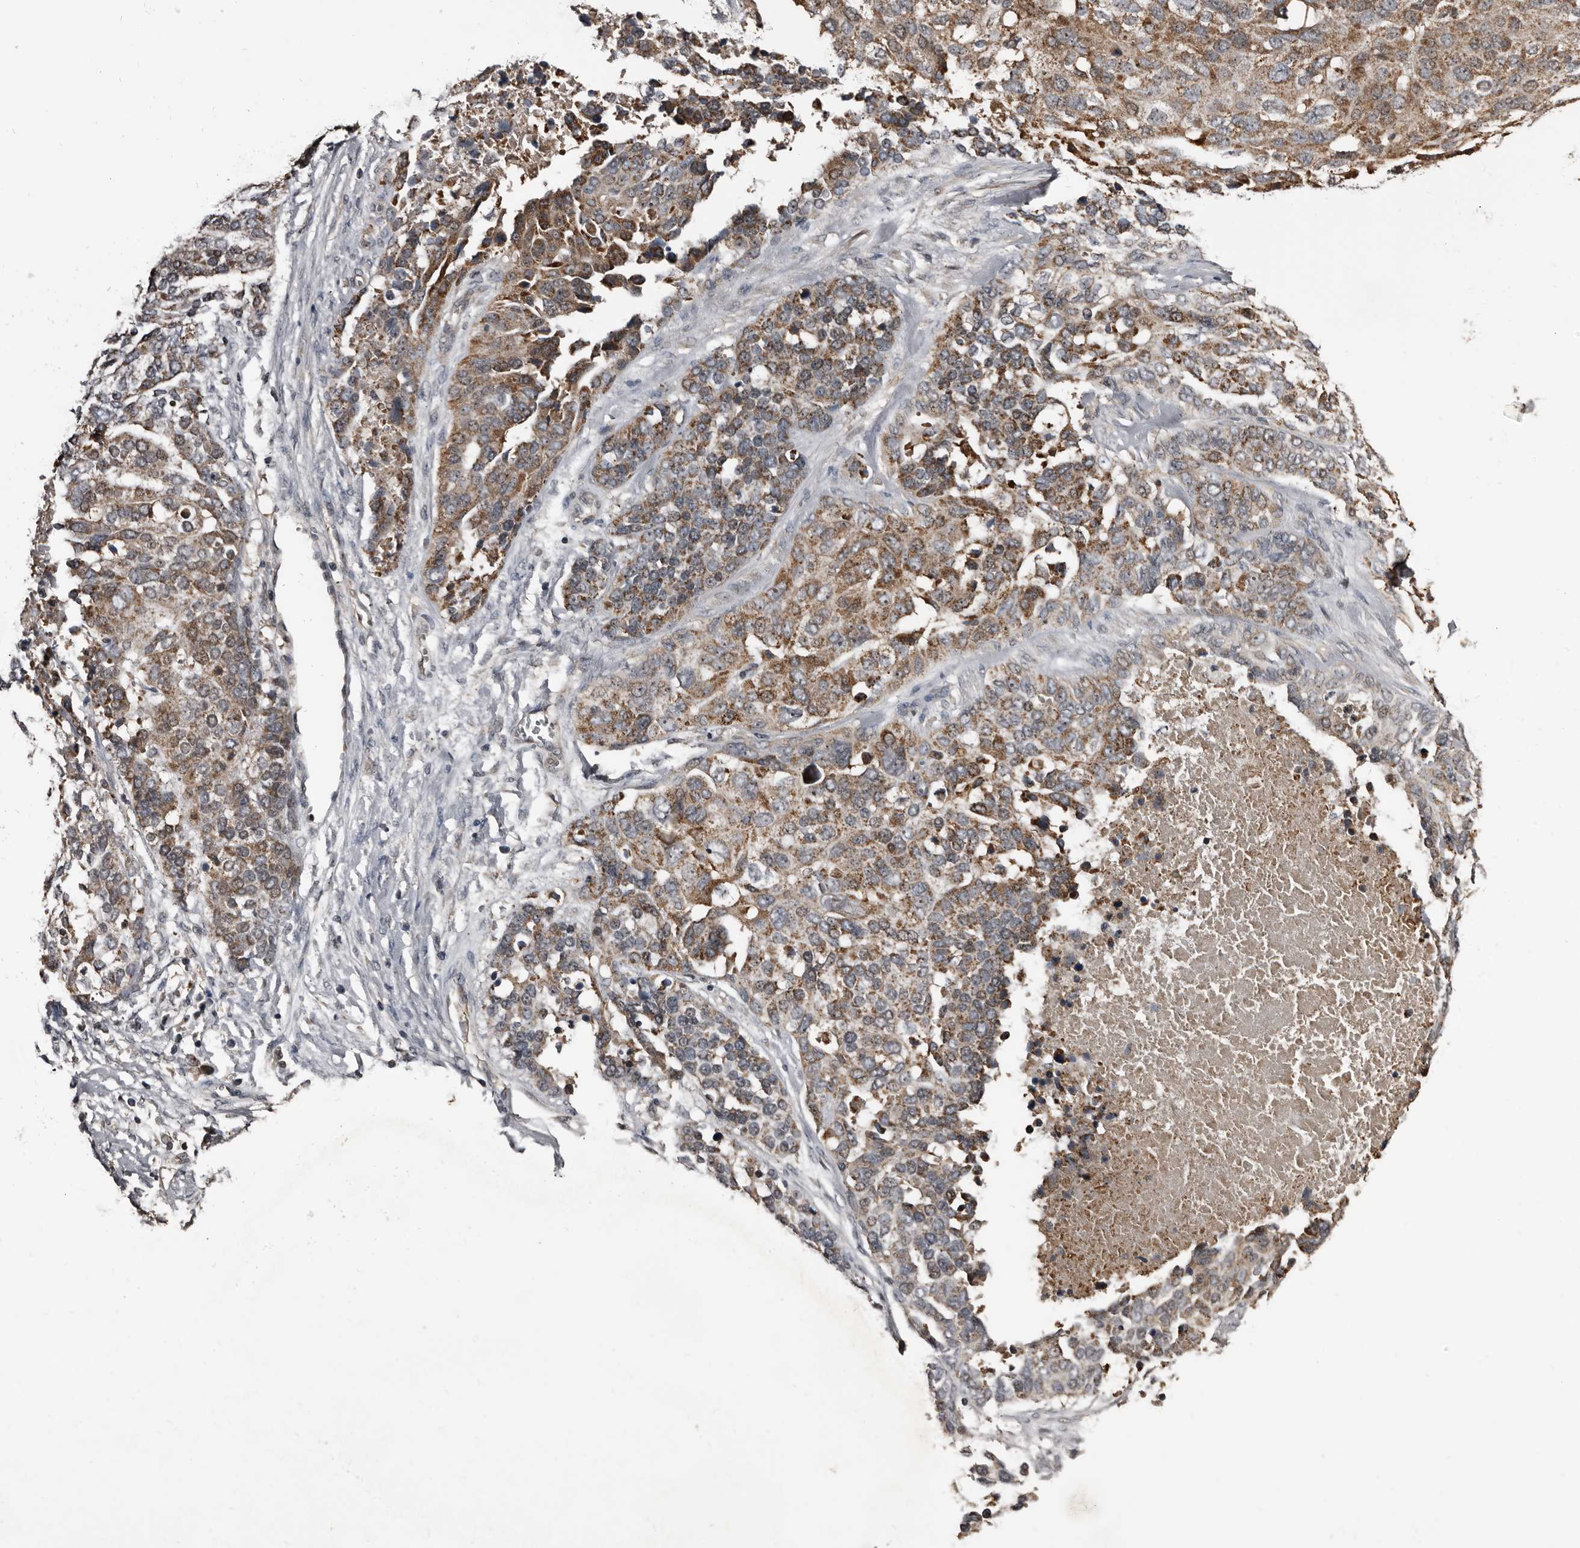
{"staining": {"intensity": "moderate", "quantity": "25%-75%", "location": "cytoplasmic/membranous"}, "tissue": "ovarian cancer", "cell_type": "Tumor cells", "image_type": "cancer", "snomed": [{"axis": "morphology", "description": "Cystadenocarcinoma, serous, NOS"}, {"axis": "topography", "description": "Ovary"}], "caption": "The image reveals immunohistochemical staining of serous cystadenocarcinoma (ovarian). There is moderate cytoplasmic/membranous expression is seen in approximately 25%-75% of tumor cells. The staining was performed using DAB, with brown indicating positive protein expression. Nuclei are stained blue with hematoxylin.", "gene": "DHPS", "patient": {"sex": "female", "age": 44}}